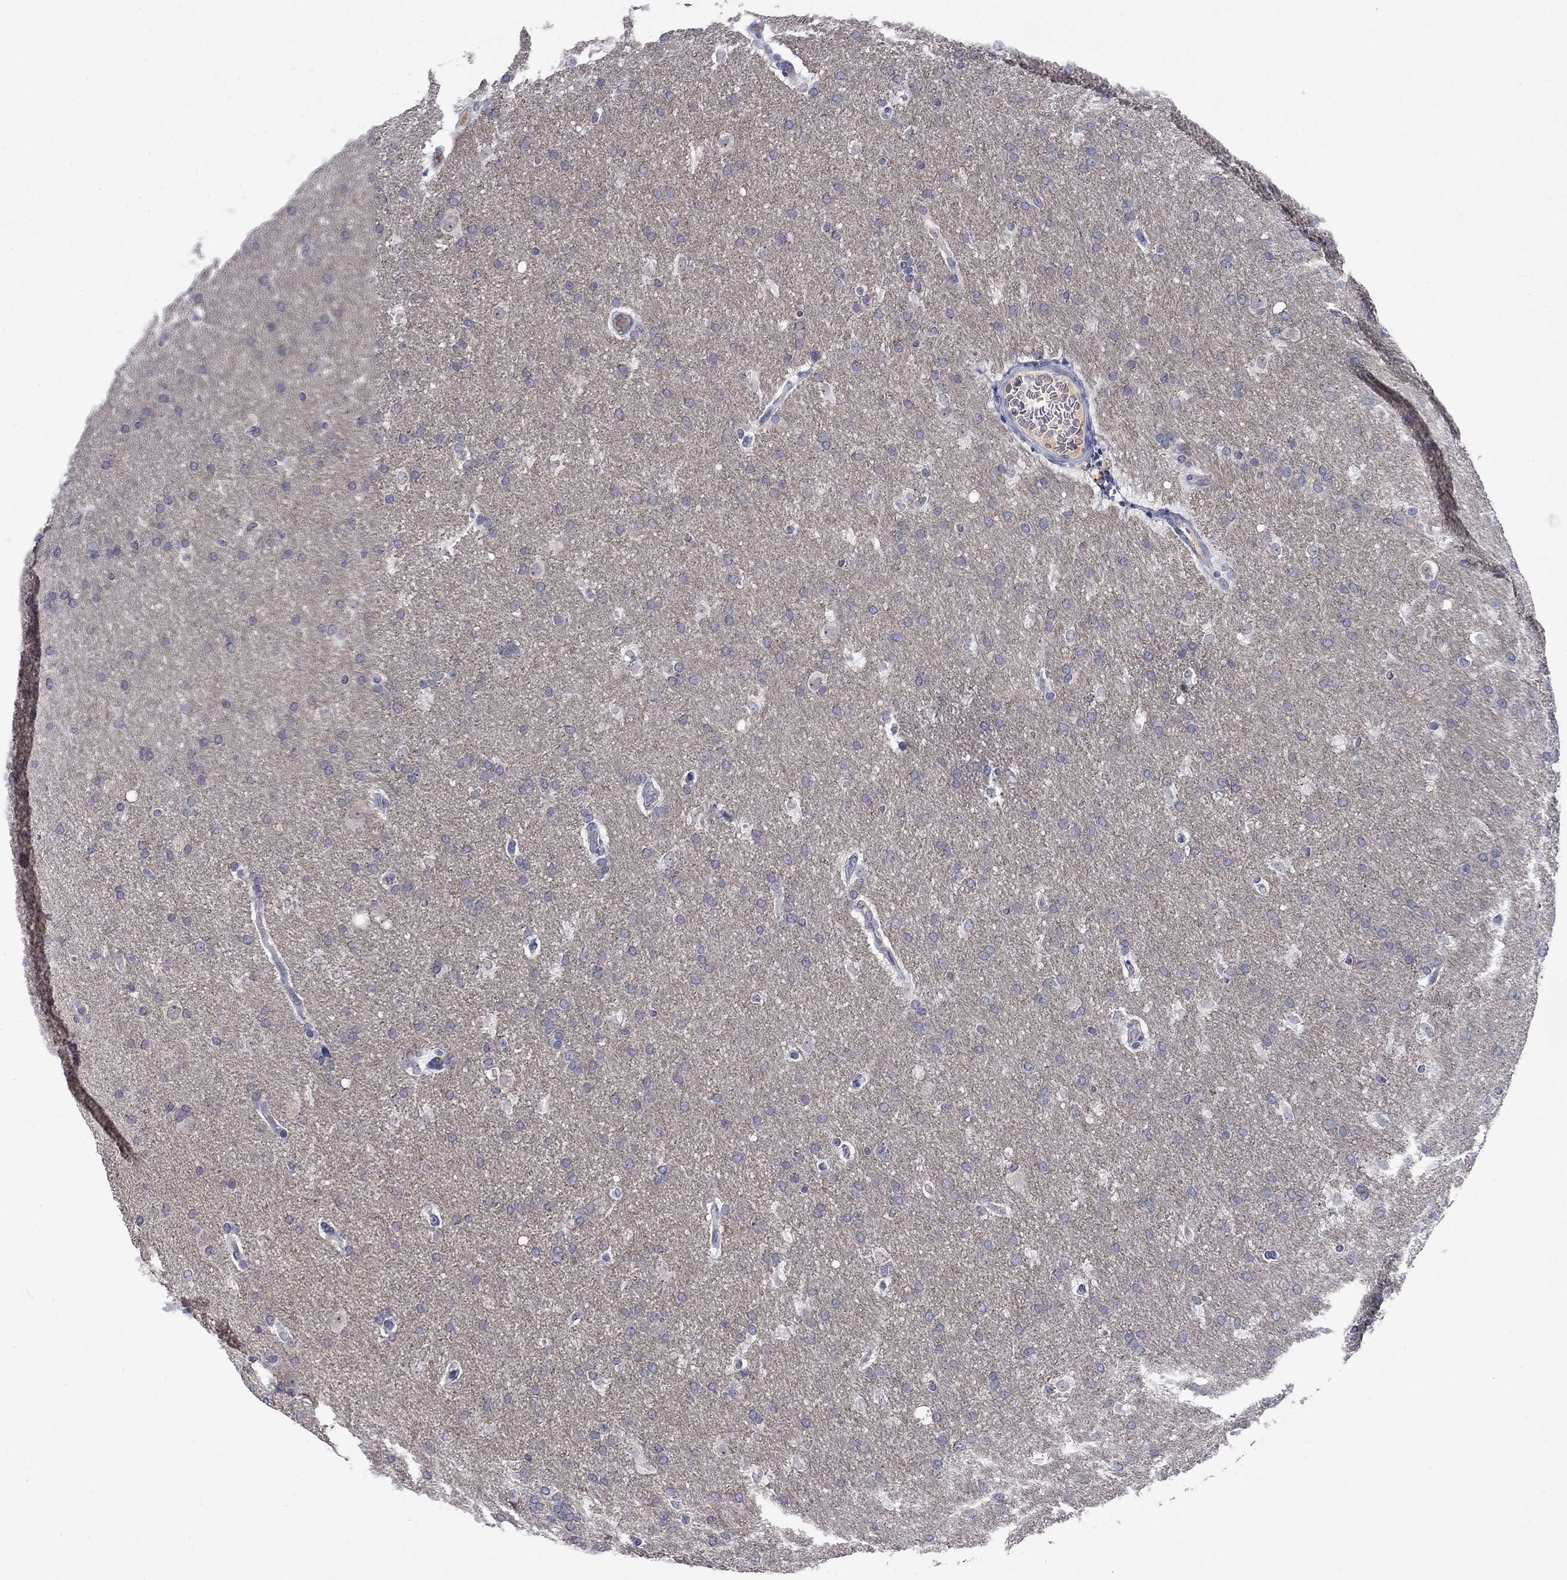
{"staining": {"intensity": "negative", "quantity": "none", "location": "none"}, "tissue": "glioma", "cell_type": "Tumor cells", "image_type": "cancer", "snomed": [{"axis": "morphology", "description": "Glioma, malignant, Low grade"}, {"axis": "topography", "description": "Brain"}], "caption": "Malignant glioma (low-grade) was stained to show a protein in brown. There is no significant staining in tumor cells.", "gene": "NSMF", "patient": {"sex": "female", "age": 37}}